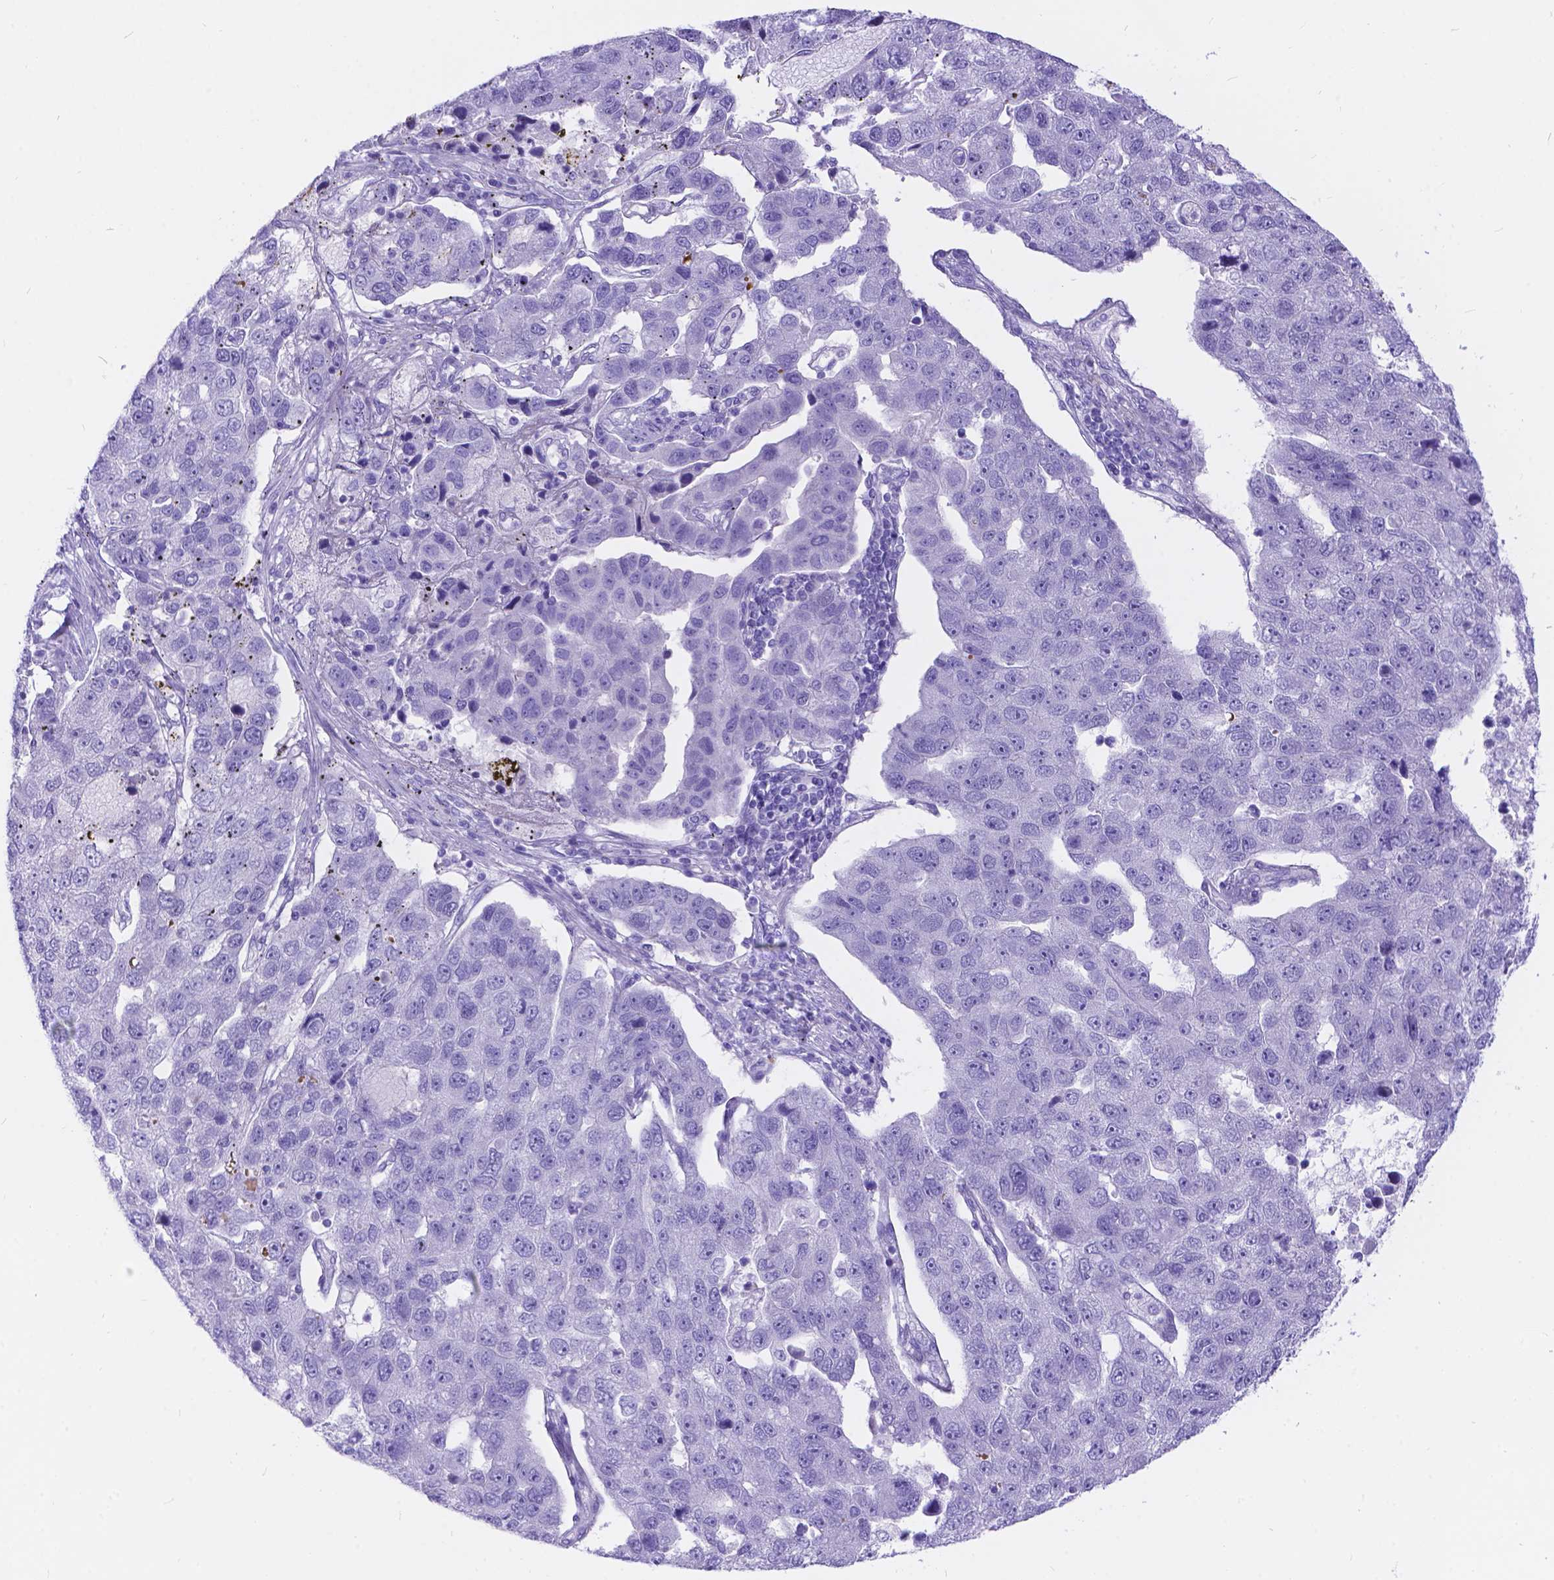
{"staining": {"intensity": "negative", "quantity": "none", "location": "none"}, "tissue": "pancreatic cancer", "cell_type": "Tumor cells", "image_type": "cancer", "snomed": [{"axis": "morphology", "description": "Adenocarcinoma, NOS"}, {"axis": "topography", "description": "Pancreas"}], "caption": "IHC photomicrograph of pancreatic cancer (adenocarcinoma) stained for a protein (brown), which demonstrates no staining in tumor cells.", "gene": "KLHL10", "patient": {"sex": "female", "age": 61}}